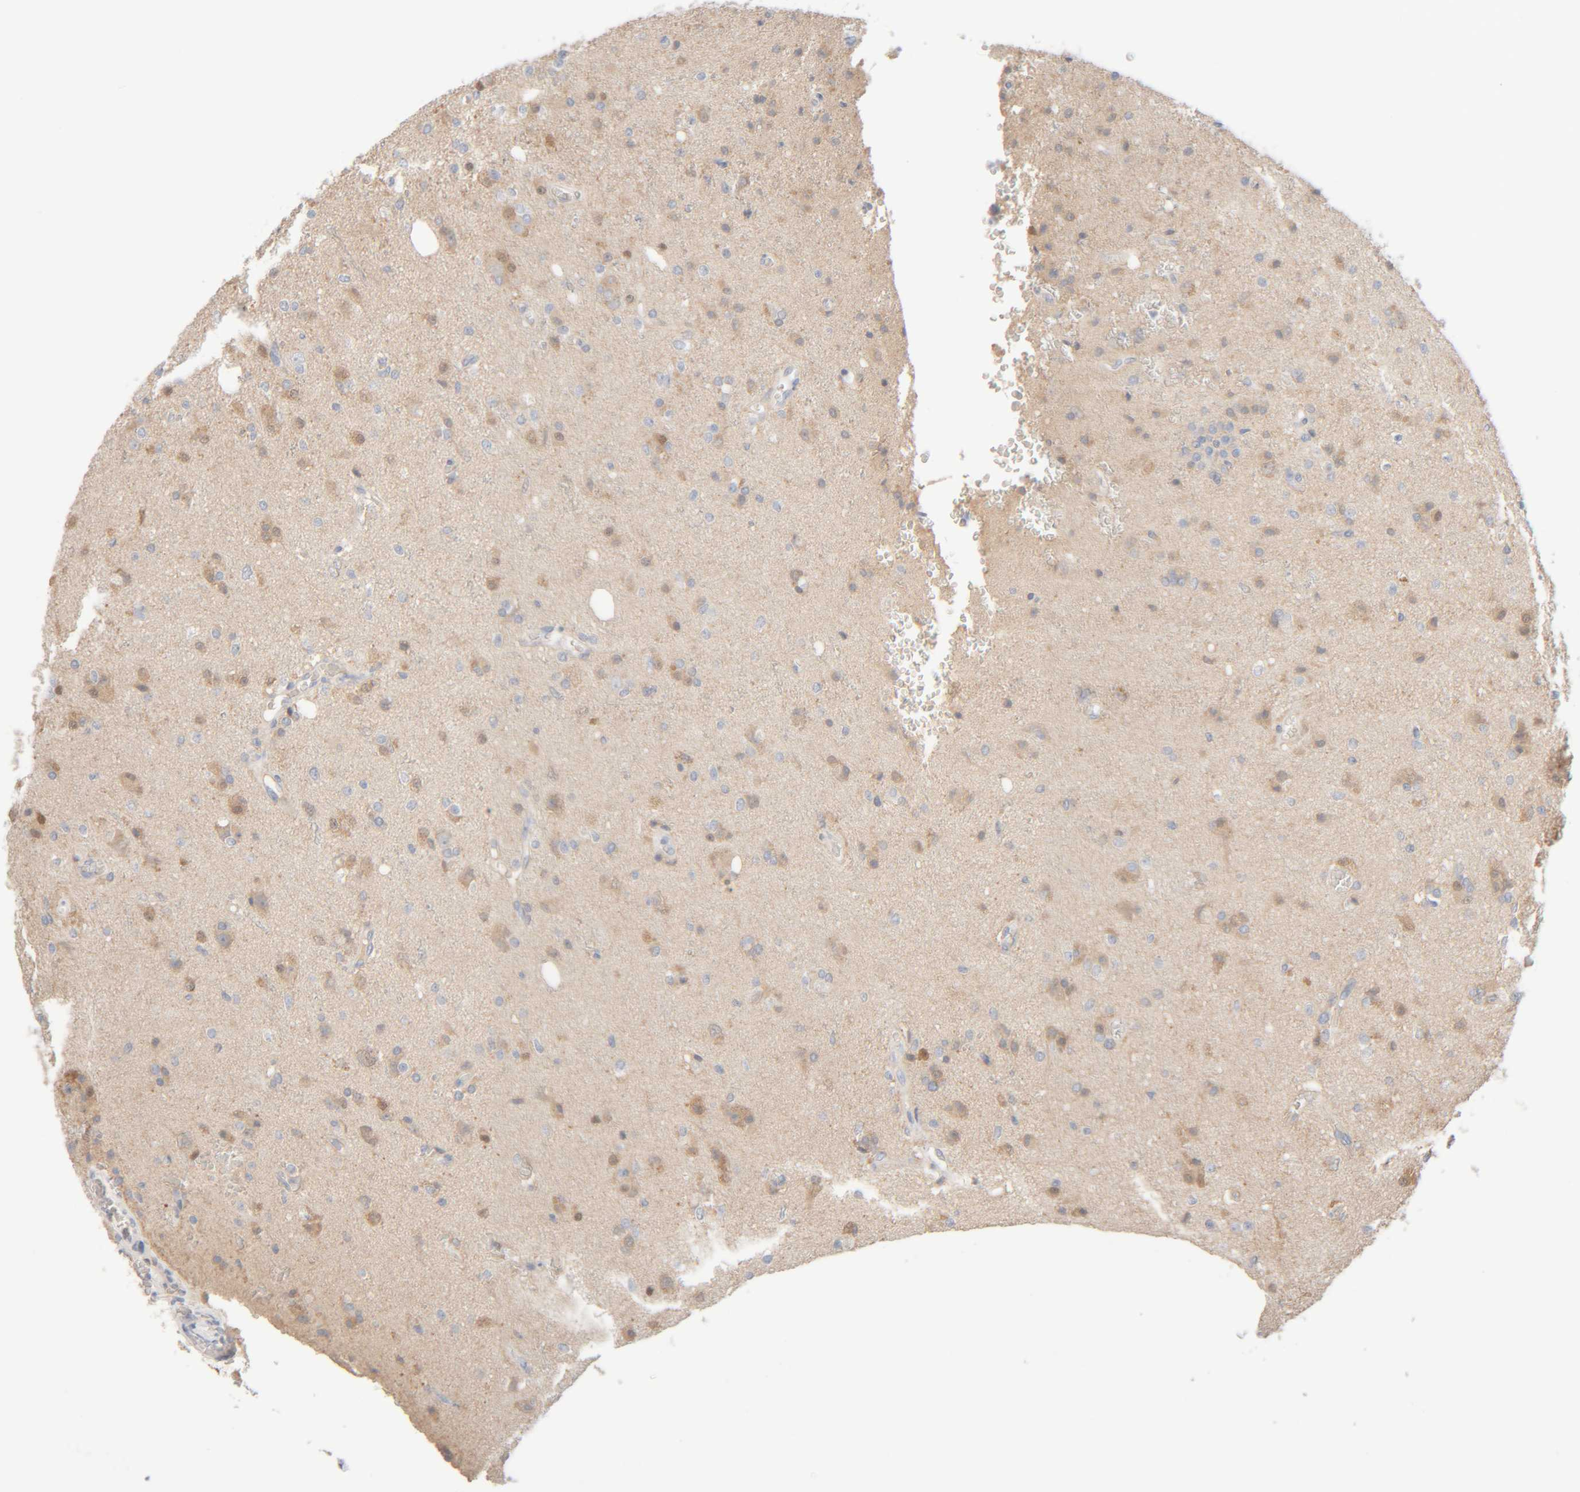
{"staining": {"intensity": "weak", "quantity": "25%-75%", "location": "cytoplasmic/membranous"}, "tissue": "glioma", "cell_type": "Tumor cells", "image_type": "cancer", "snomed": [{"axis": "morphology", "description": "Glioma, malignant, High grade"}, {"axis": "topography", "description": "Brain"}], "caption": "Human glioma stained with a protein marker displays weak staining in tumor cells.", "gene": "RIDA", "patient": {"sex": "male", "age": 47}}